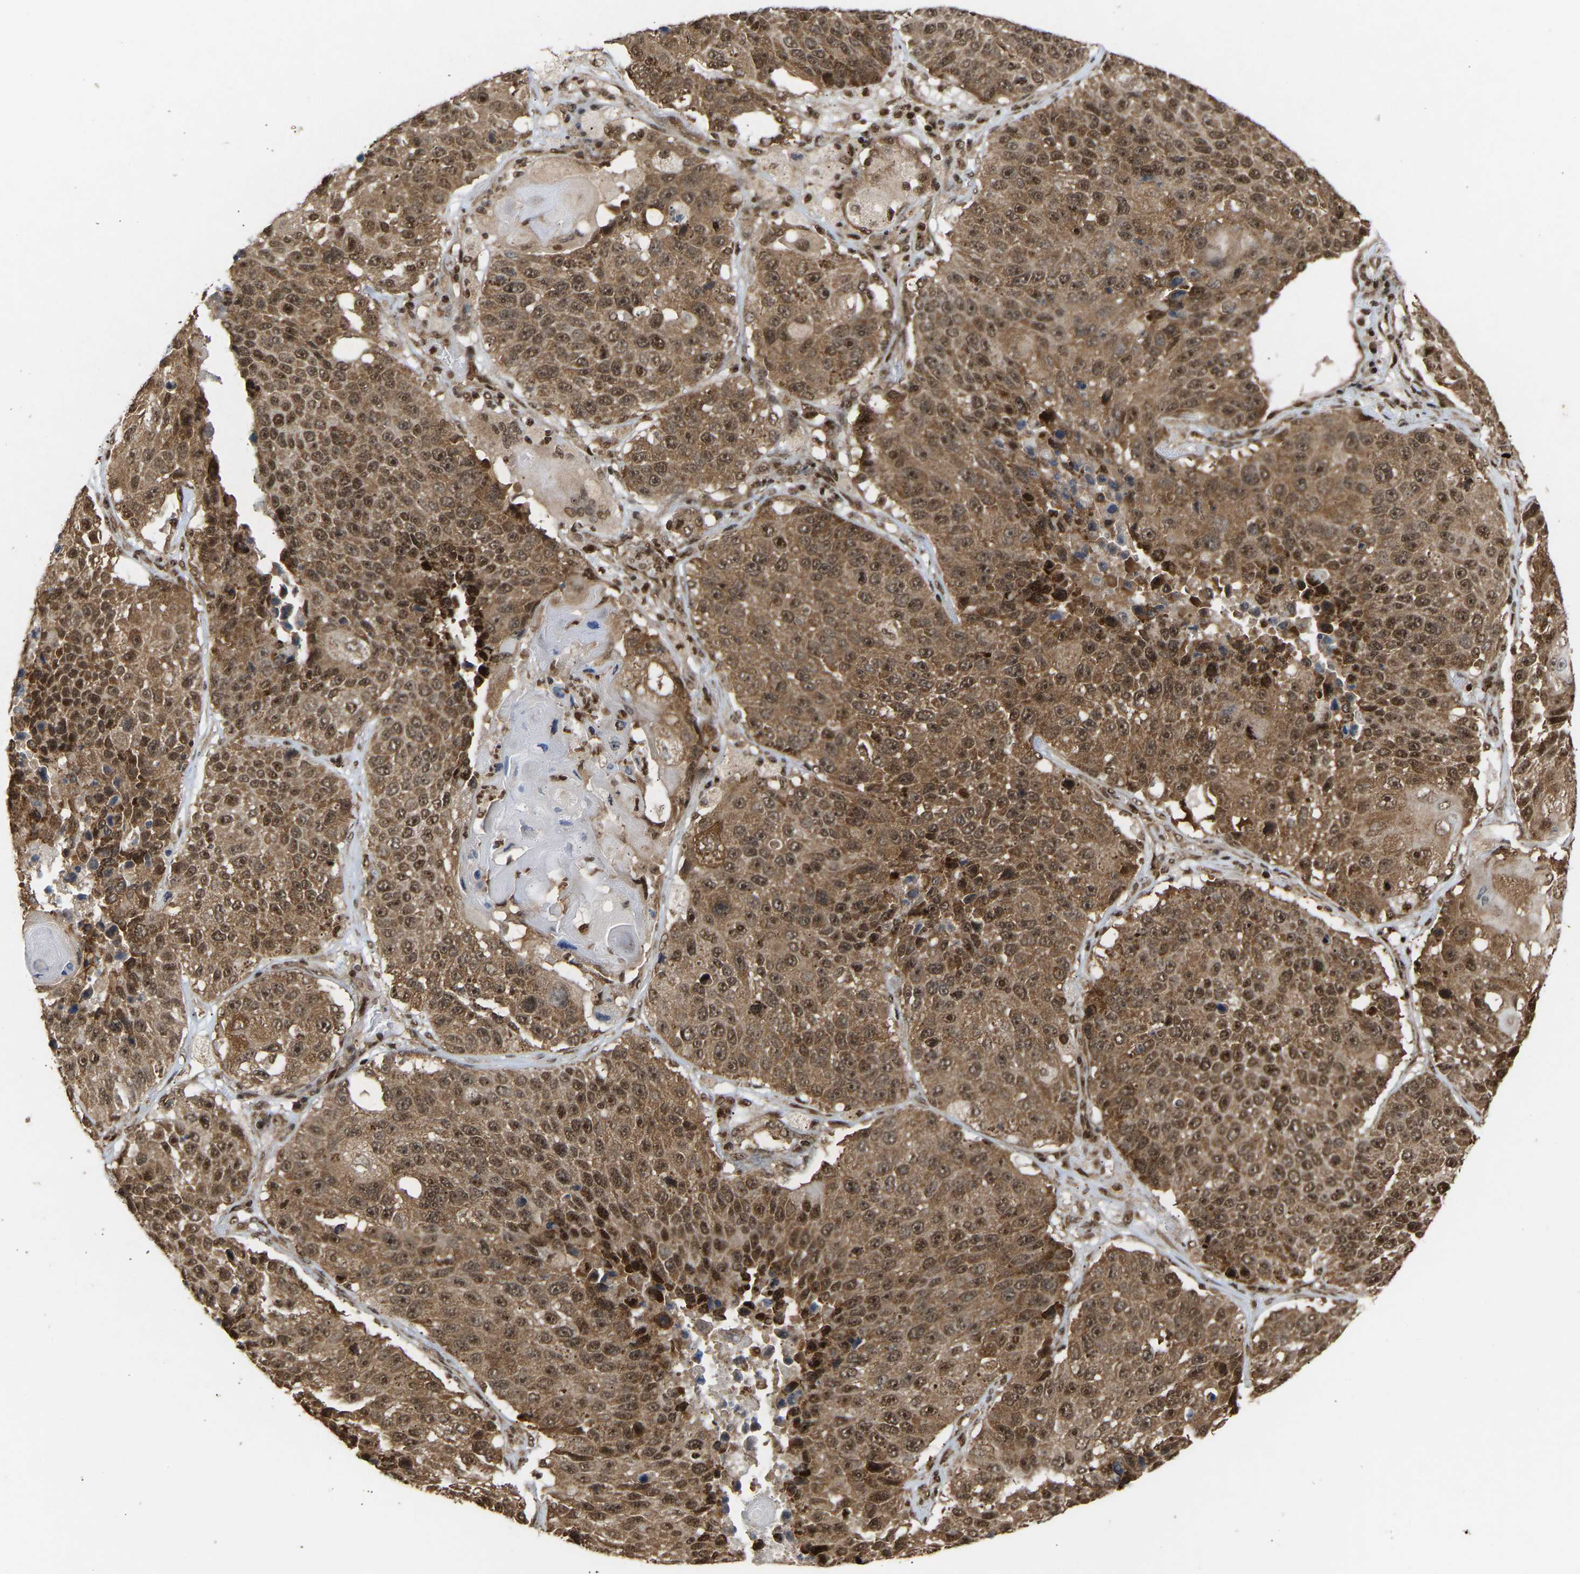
{"staining": {"intensity": "strong", "quantity": ">75%", "location": "cytoplasmic/membranous,nuclear"}, "tissue": "lung cancer", "cell_type": "Tumor cells", "image_type": "cancer", "snomed": [{"axis": "morphology", "description": "Squamous cell carcinoma, NOS"}, {"axis": "topography", "description": "Lung"}], "caption": "Lung cancer (squamous cell carcinoma) stained with a brown dye shows strong cytoplasmic/membranous and nuclear positive expression in about >75% of tumor cells.", "gene": "ALYREF", "patient": {"sex": "male", "age": 61}}